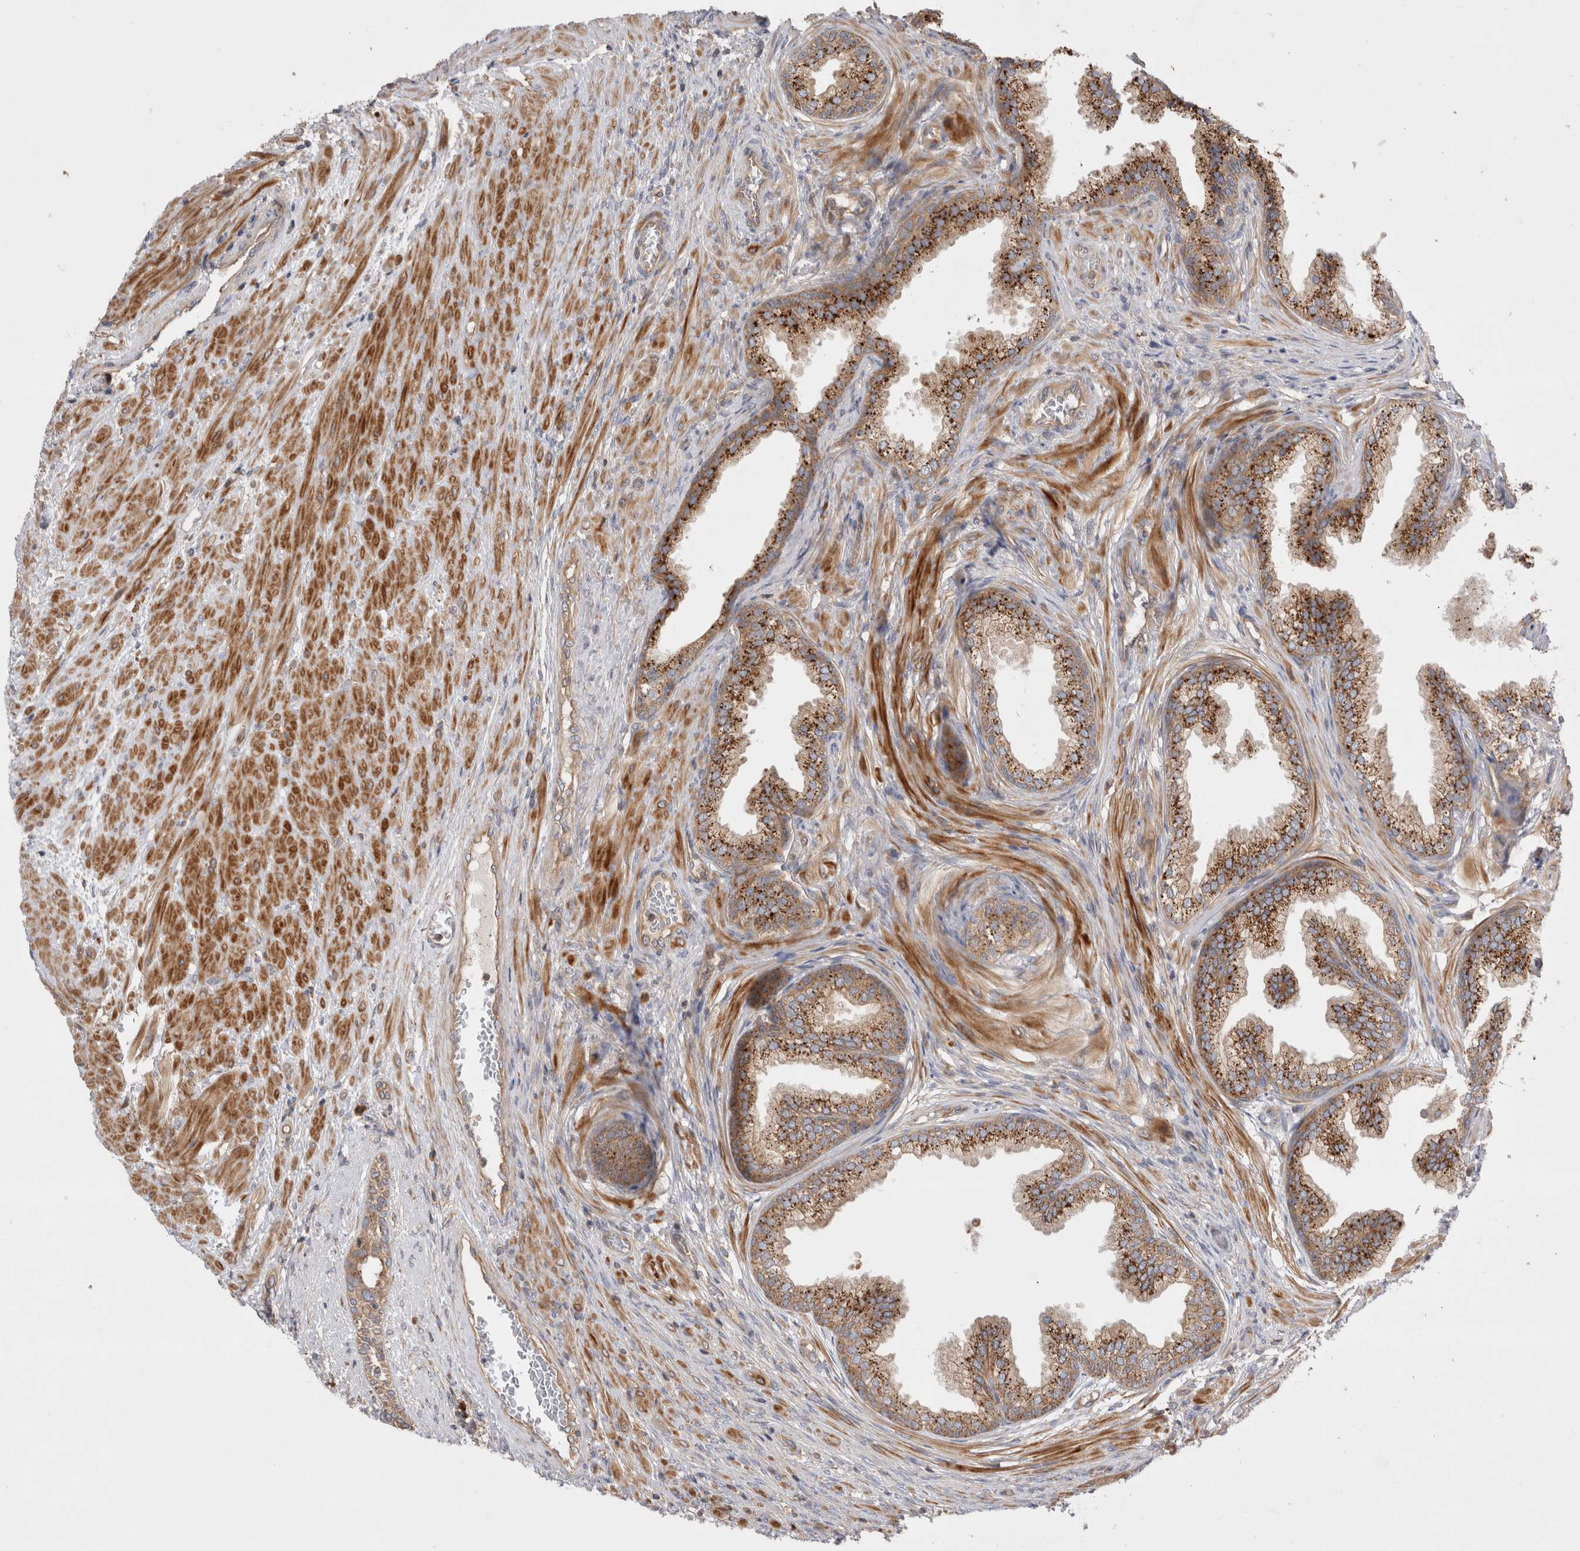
{"staining": {"intensity": "strong", "quantity": ">75%", "location": "cytoplasmic/membranous"}, "tissue": "prostate", "cell_type": "Glandular cells", "image_type": "normal", "snomed": [{"axis": "morphology", "description": "Normal tissue, NOS"}, {"axis": "topography", "description": "Prostate"}], "caption": "High-magnification brightfield microscopy of unremarkable prostate stained with DAB (3,3'-diaminobenzidine) (brown) and counterstained with hematoxylin (blue). glandular cells exhibit strong cytoplasmic/membranous positivity is present in approximately>75% of cells.", "gene": "PDCD10", "patient": {"sex": "male", "age": 76}}